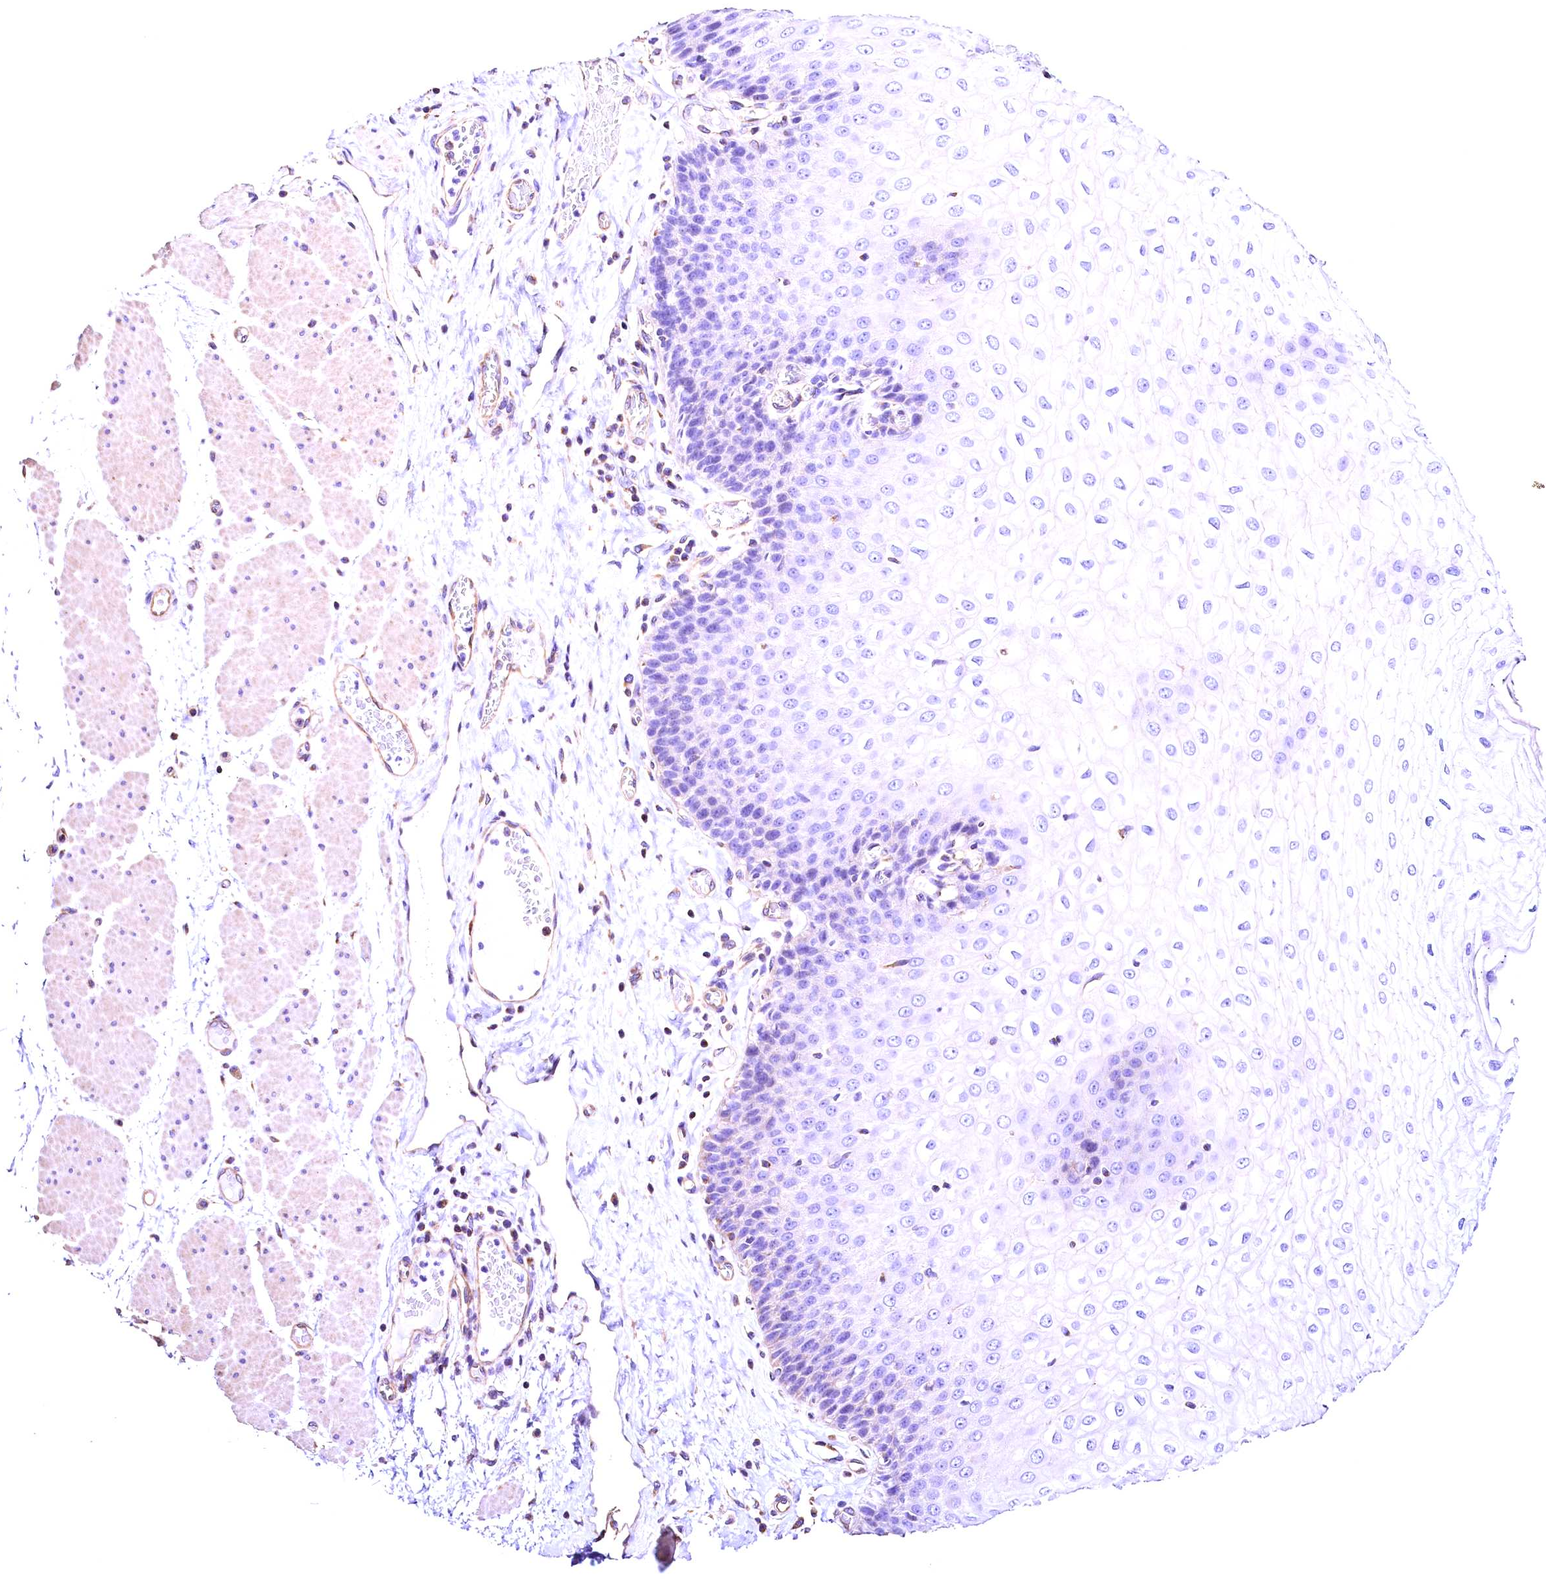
{"staining": {"intensity": "negative", "quantity": "none", "location": "none"}, "tissue": "esophagus", "cell_type": "Squamous epithelial cells", "image_type": "normal", "snomed": [{"axis": "morphology", "description": "Normal tissue, NOS"}, {"axis": "topography", "description": "Esophagus"}], "caption": "Micrograph shows no protein staining in squamous epithelial cells of unremarkable esophagus.", "gene": "ACAA2", "patient": {"sex": "male", "age": 60}}